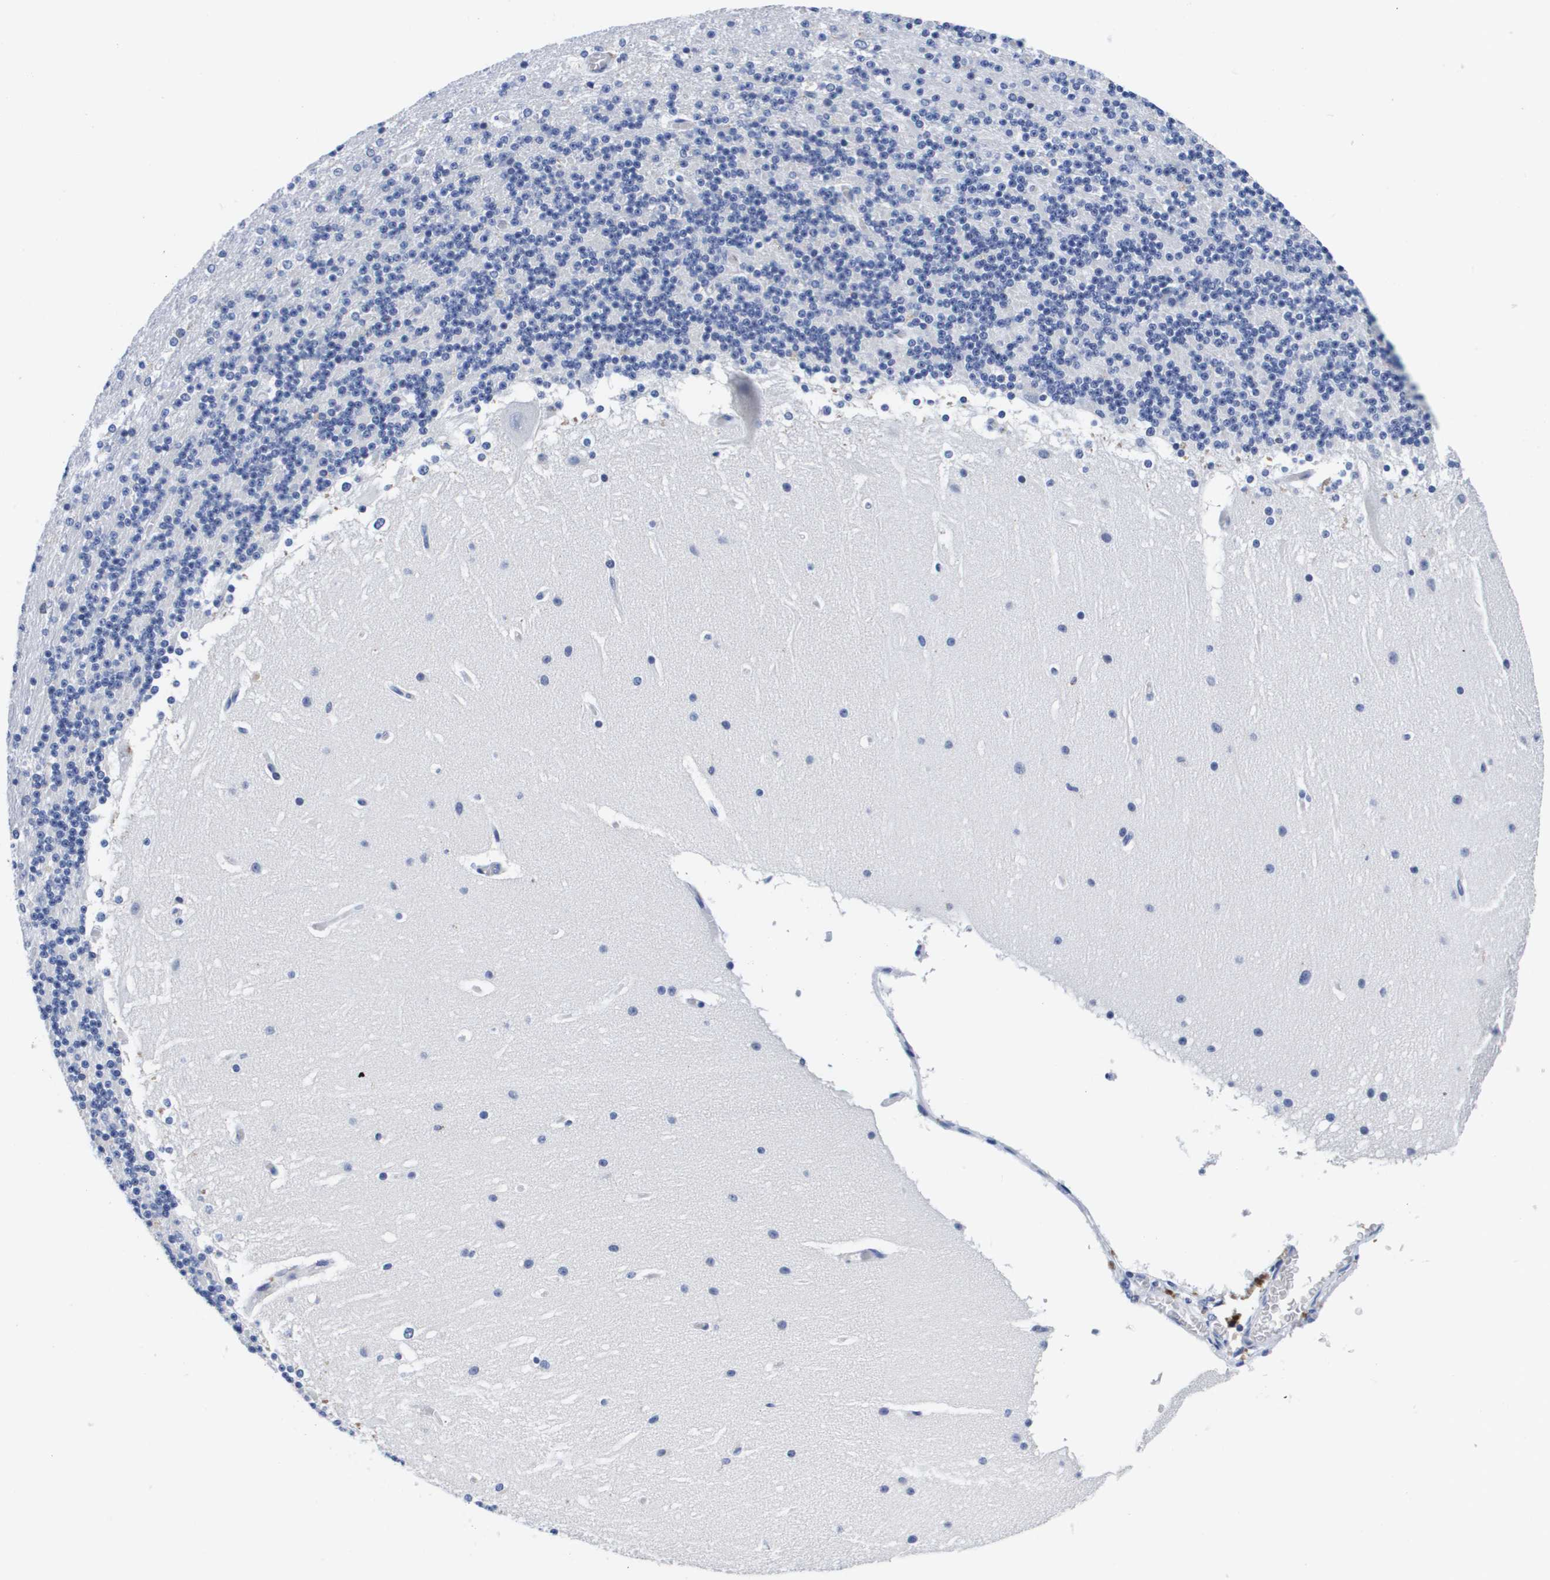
{"staining": {"intensity": "negative", "quantity": "none", "location": "none"}, "tissue": "cerebellum", "cell_type": "Cells in granular layer", "image_type": "normal", "snomed": [{"axis": "morphology", "description": "Normal tissue, NOS"}, {"axis": "topography", "description": "Cerebellum"}], "caption": "The histopathology image shows no staining of cells in granular layer in unremarkable cerebellum.", "gene": "HMOX1", "patient": {"sex": "female", "age": 19}}